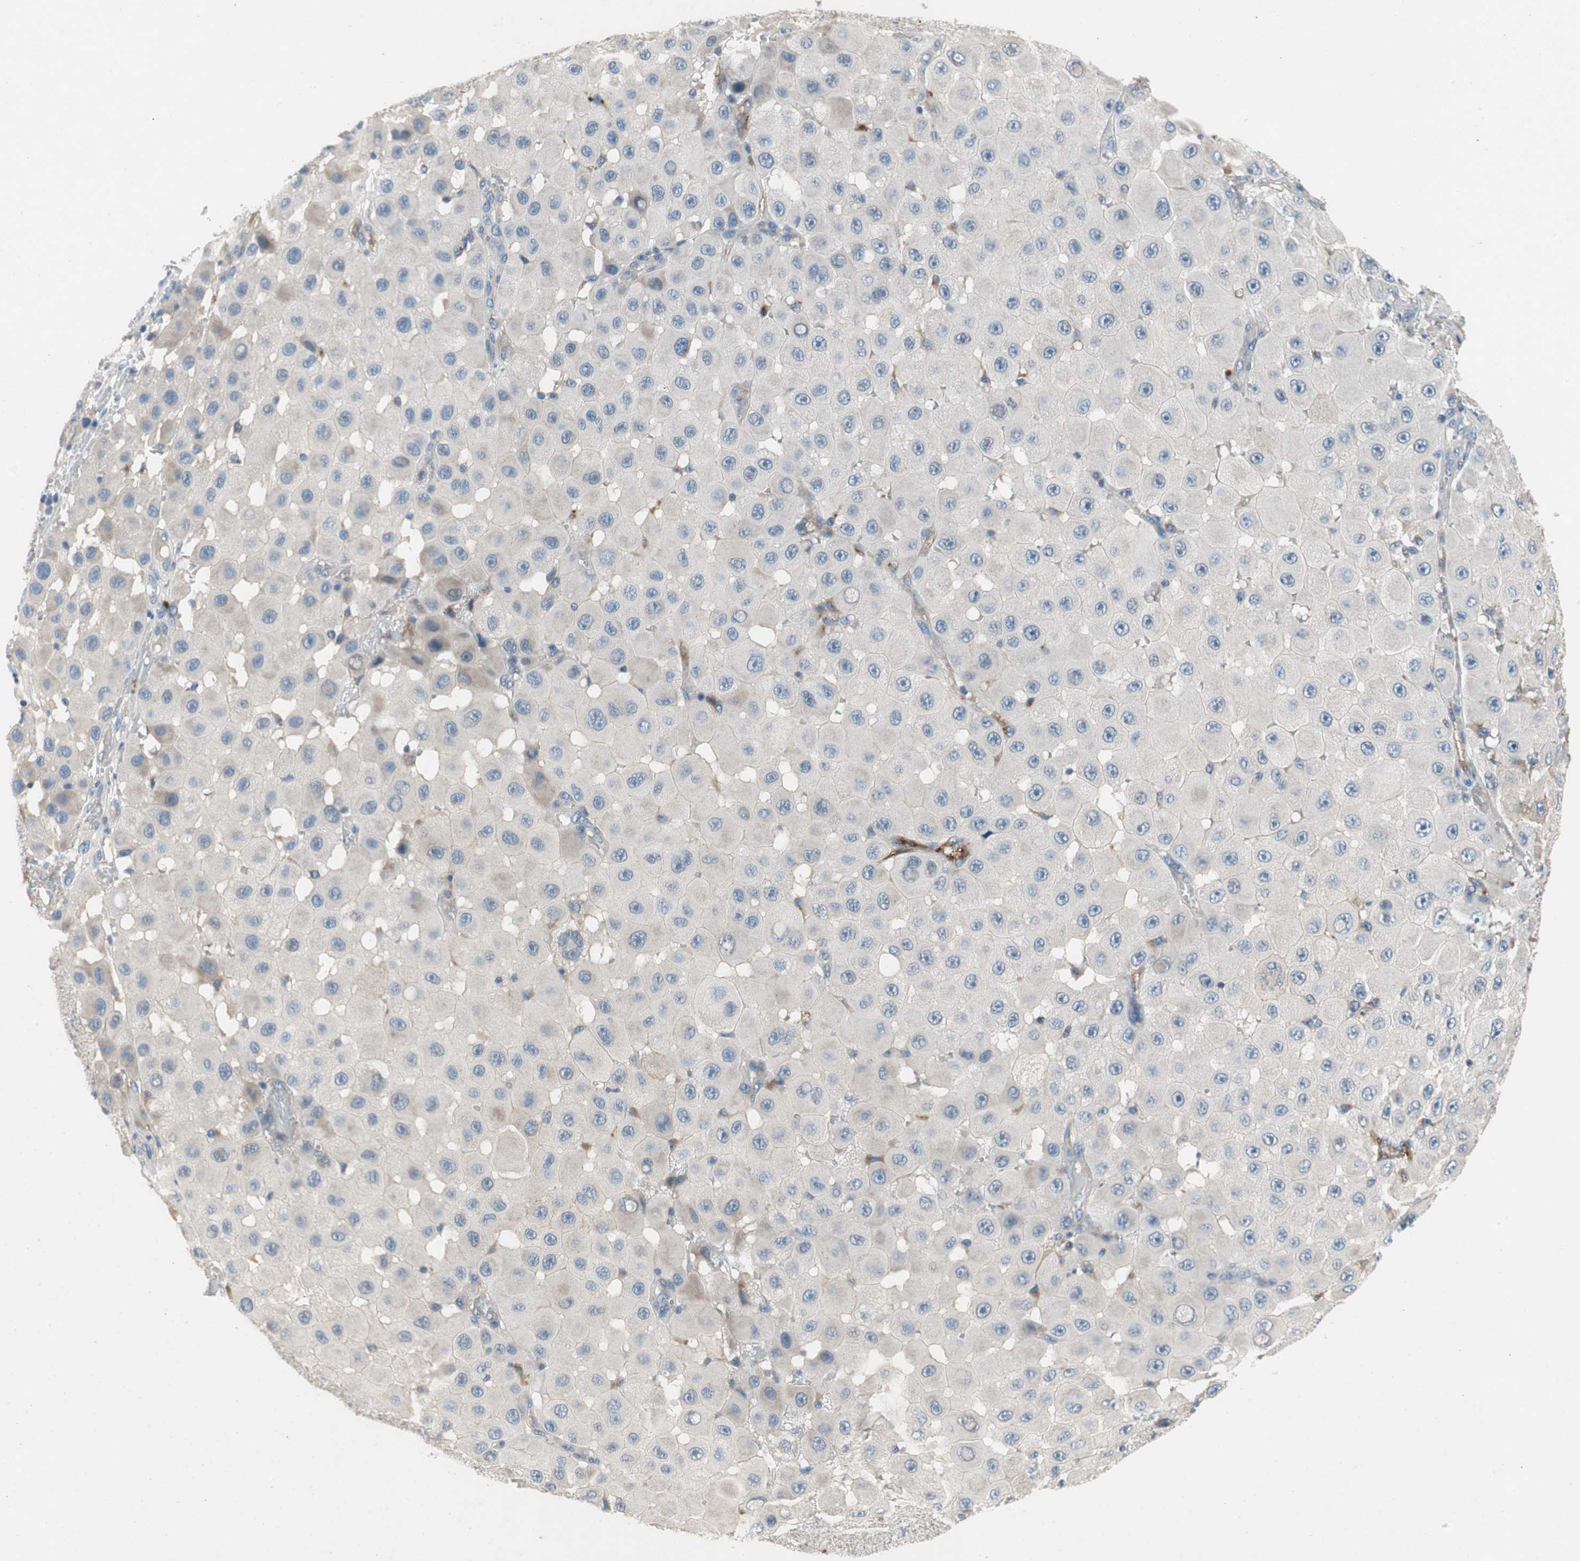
{"staining": {"intensity": "negative", "quantity": "none", "location": "none"}, "tissue": "melanoma", "cell_type": "Tumor cells", "image_type": "cancer", "snomed": [{"axis": "morphology", "description": "Malignant melanoma, NOS"}, {"axis": "topography", "description": "Skin"}], "caption": "An immunohistochemistry micrograph of melanoma is shown. There is no staining in tumor cells of melanoma. Brightfield microscopy of IHC stained with DAB (brown) and hematoxylin (blue), captured at high magnification.", "gene": "ALPL", "patient": {"sex": "female", "age": 81}}